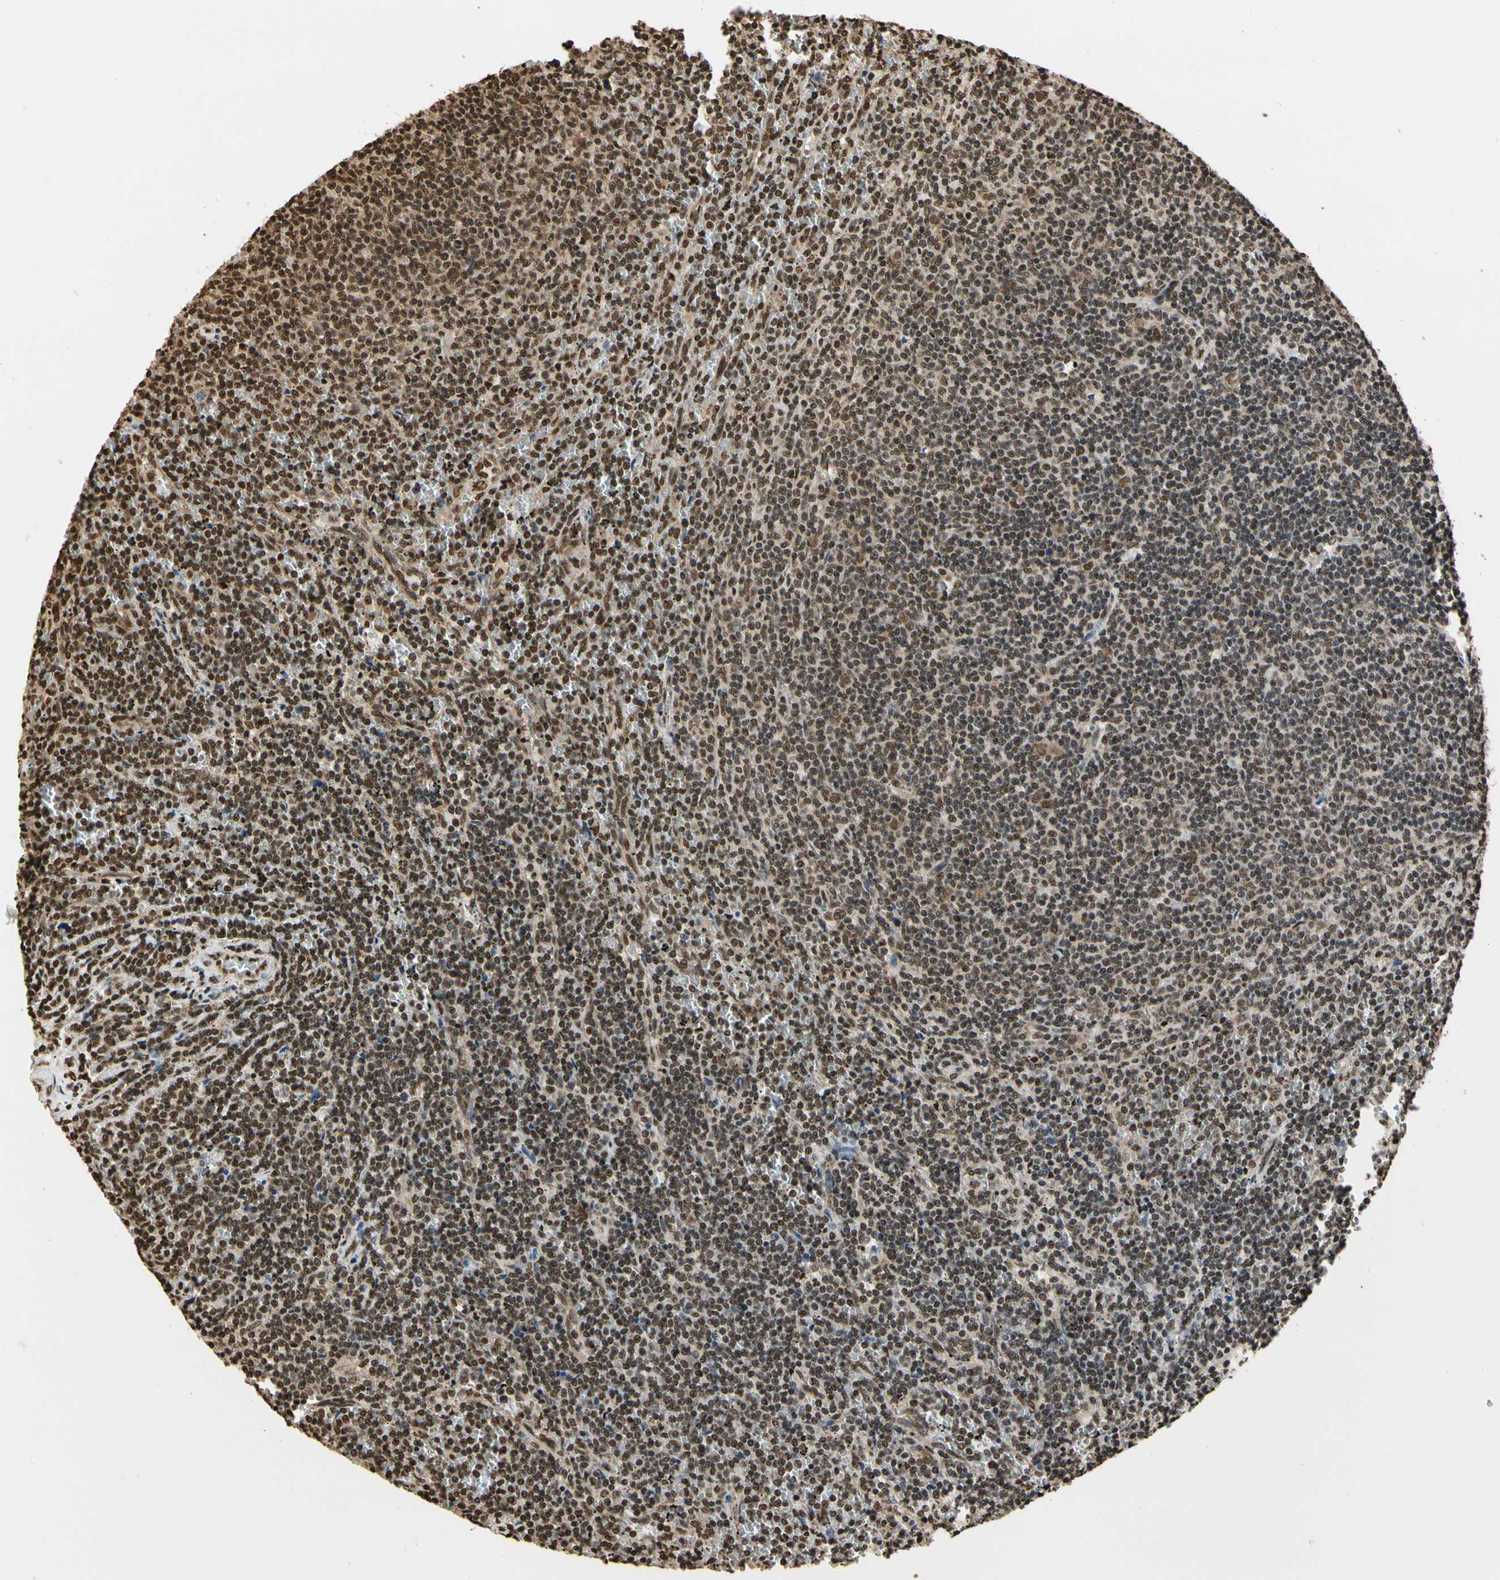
{"staining": {"intensity": "strong", "quantity": ">75%", "location": "nuclear"}, "tissue": "lymphoma", "cell_type": "Tumor cells", "image_type": "cancer", "snomed": [{"axis": "morphology", "description": "Malignant lymphoma, non-Hodgkin's type, Low grade"}, {"axis": "topography", "description": "Spleen"}], "caption": "Immunohistochemical staining of human lymphoma reveals high levels of strong nuclear protein expression in about >75% of tumor cells.", "gene": "HNRNPK", "patient": {"sex": "female", "age": 50}}